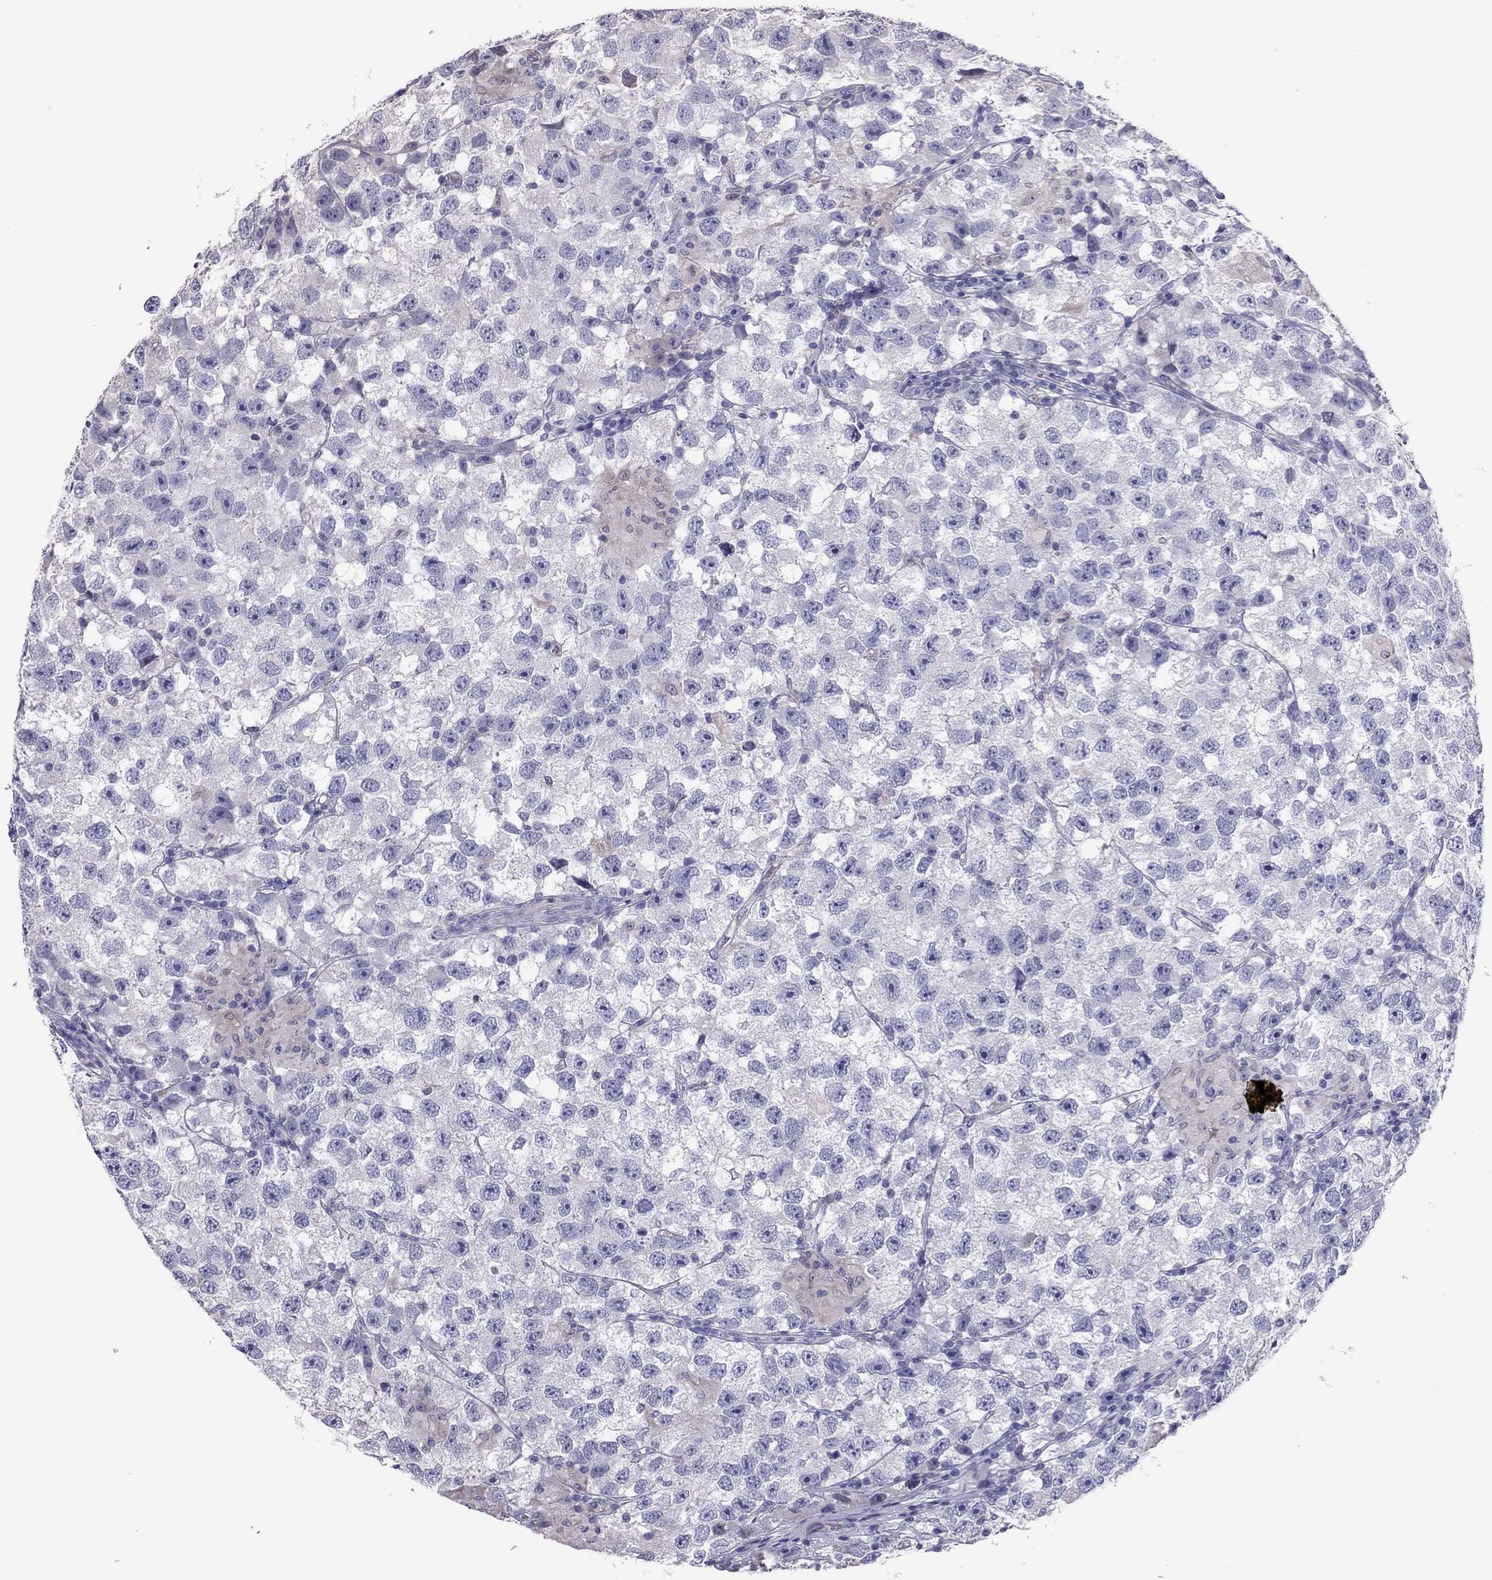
{"staining": {"intensity": "negative", "quantity": "none", "location": "none"}, "tissue": "testis cancer", "cell_type": "Tumor cells", "image_type": "cancer", "snomed": [{"axis": "morphology", "description": "Seminoma, NOS"}, {"axis": "topography", "description": "Testis"}], "caption": "Immunohistochemical staining of testis cancer shows no significant staining in tumor cells.", "gene": "ADORA2A", "patient": {"sex": "male", "age": 26}}